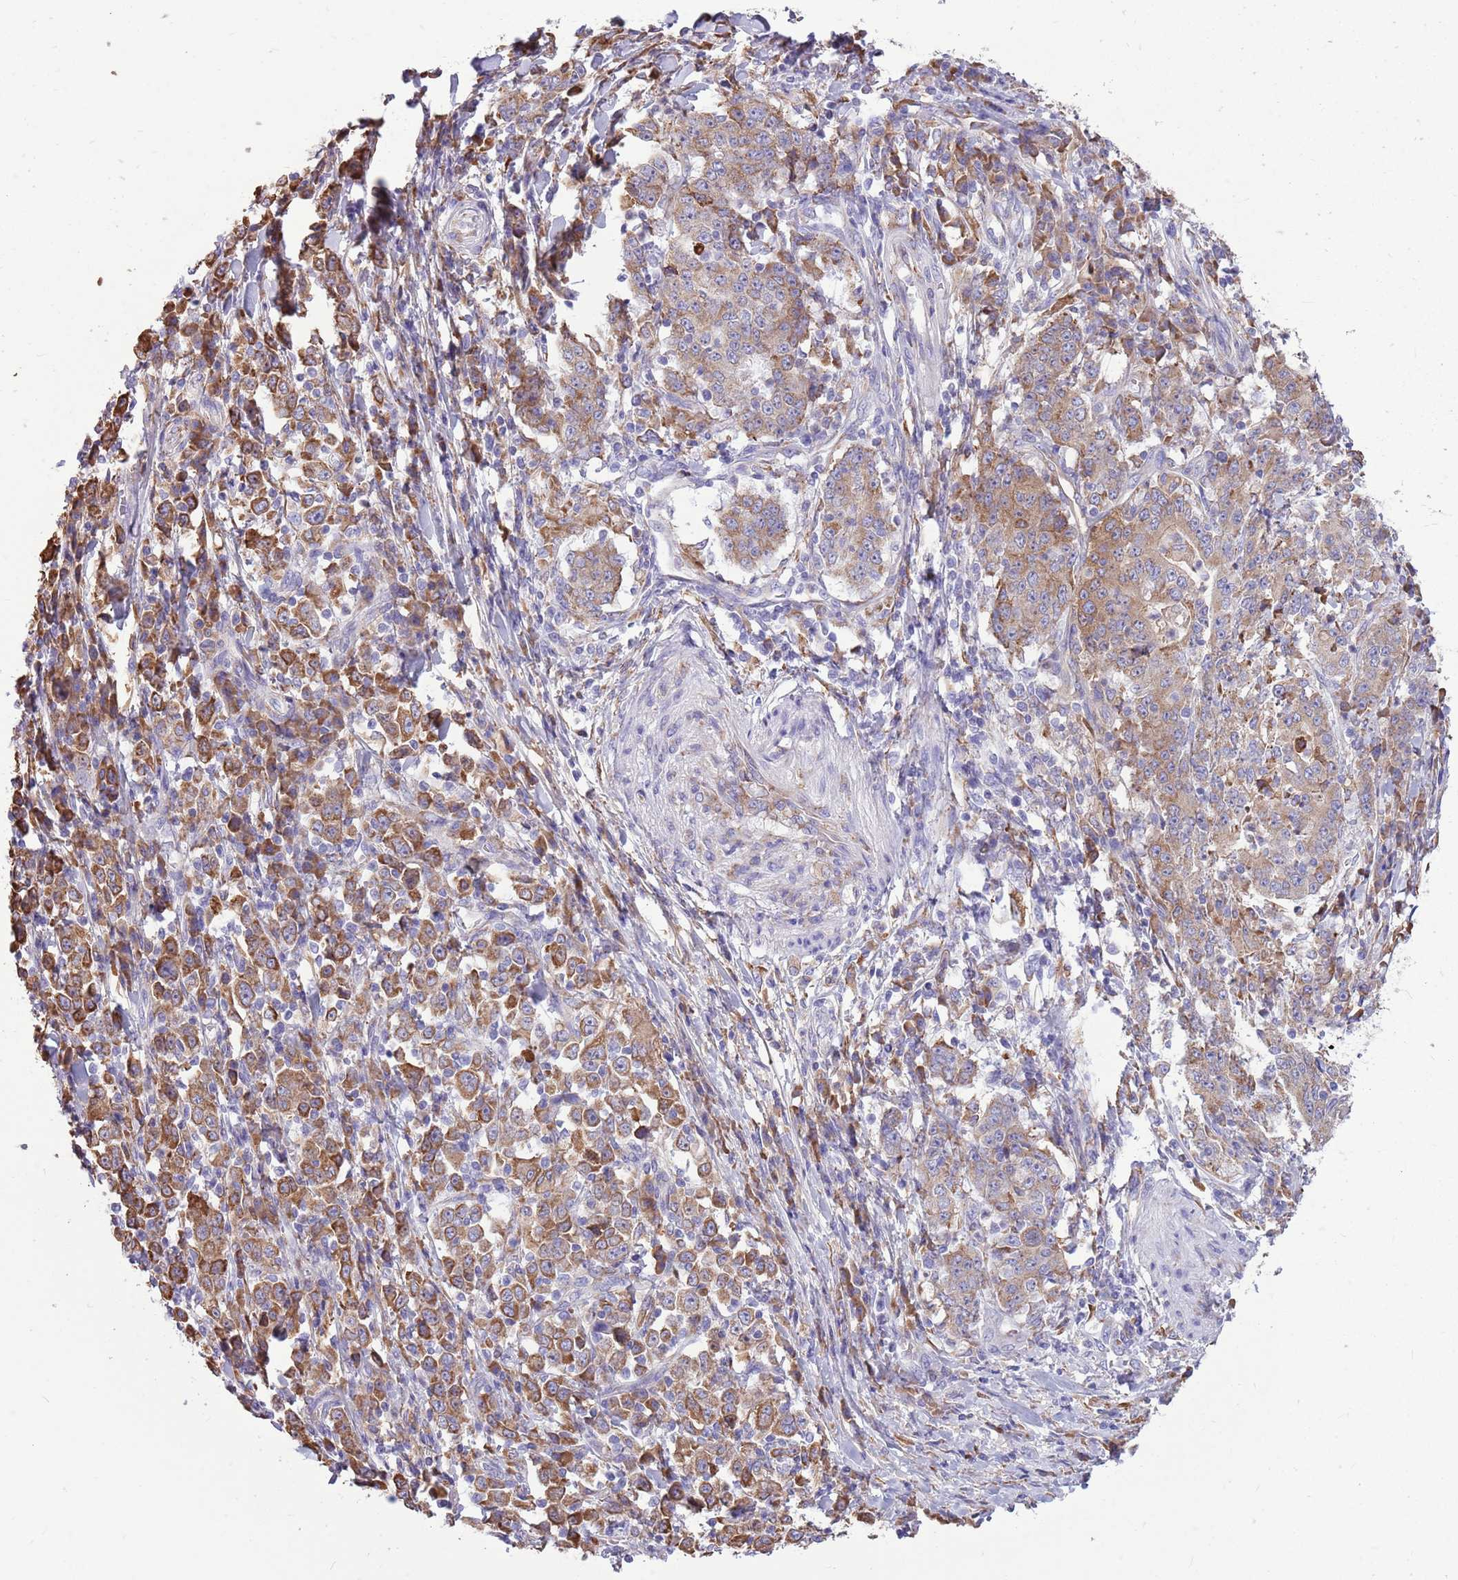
{"staining": {"intensity": "moderate", "quantity": ">75%", "location": "cytoplasmic/membranous"}, "tissue": "stomach cancer", "cell_type": "Tumor cells", "image_type": "cancer", "snomed": [{"axis": "morphology", "description": "Normal tissue, NOS"}, {"axis": "morphology", "description": "Adenocarcinoma, NOS"}, {"axis": "topography", "description": "Stomach, upper"}, {"axis": "topography", "description": "Stomach"}], "caption": "Immunohistochemistry (DAB (3,3'-diaminobenzidine)) staining of human adenocarcinoma (stomach) exhibits moderate cytoplasmic/membranous protein staining in about >75% of tumor cells. (DAB = brown stain, brightfield microscopy at high magnification).", "gene": "KCTD19", "patient": {"sex": "male", "age": 59}}